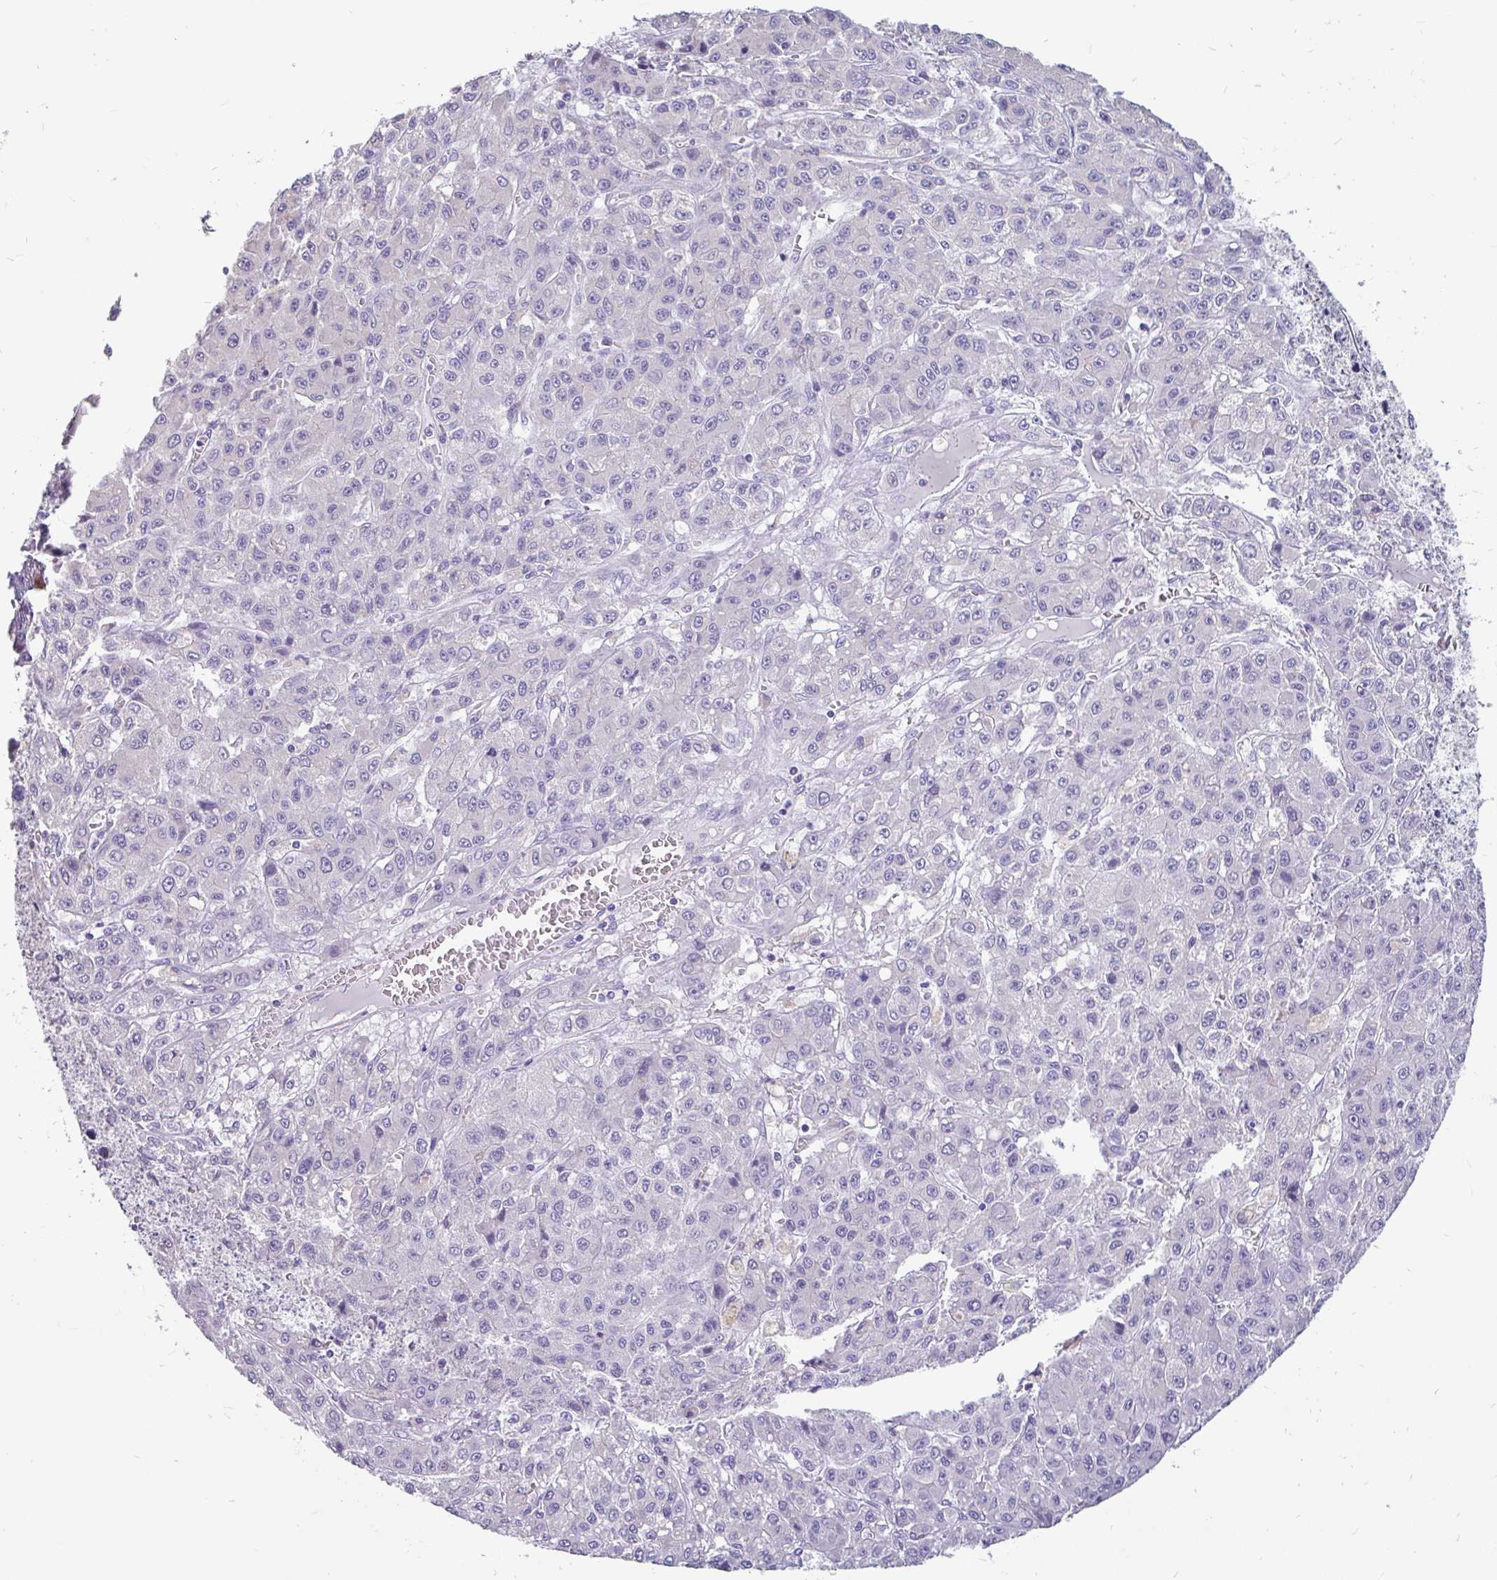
{"staining": {"intensity": "negative", "quantity": "none", "location": "none"}, "tissue": "liver cancer", "cell_type": "Tumor cells", "image_type": "cancer", "snomed": [{"axis": "morphology", "description": "Carcinoma, Hepatocellular, NOS"}, {"axis": "topography", "description": "Liver"}], "caption": "An immunohistochemistry (IHC) micrograph of liver hepatocellular carcinoma is shown. There is no staining in tumor cells of liver hepatocellular carcinoma. (IHC, brightfield microscopy, high magnification).", "gene": "INTS5", "patient": {"sex": "male", "age": 70}}